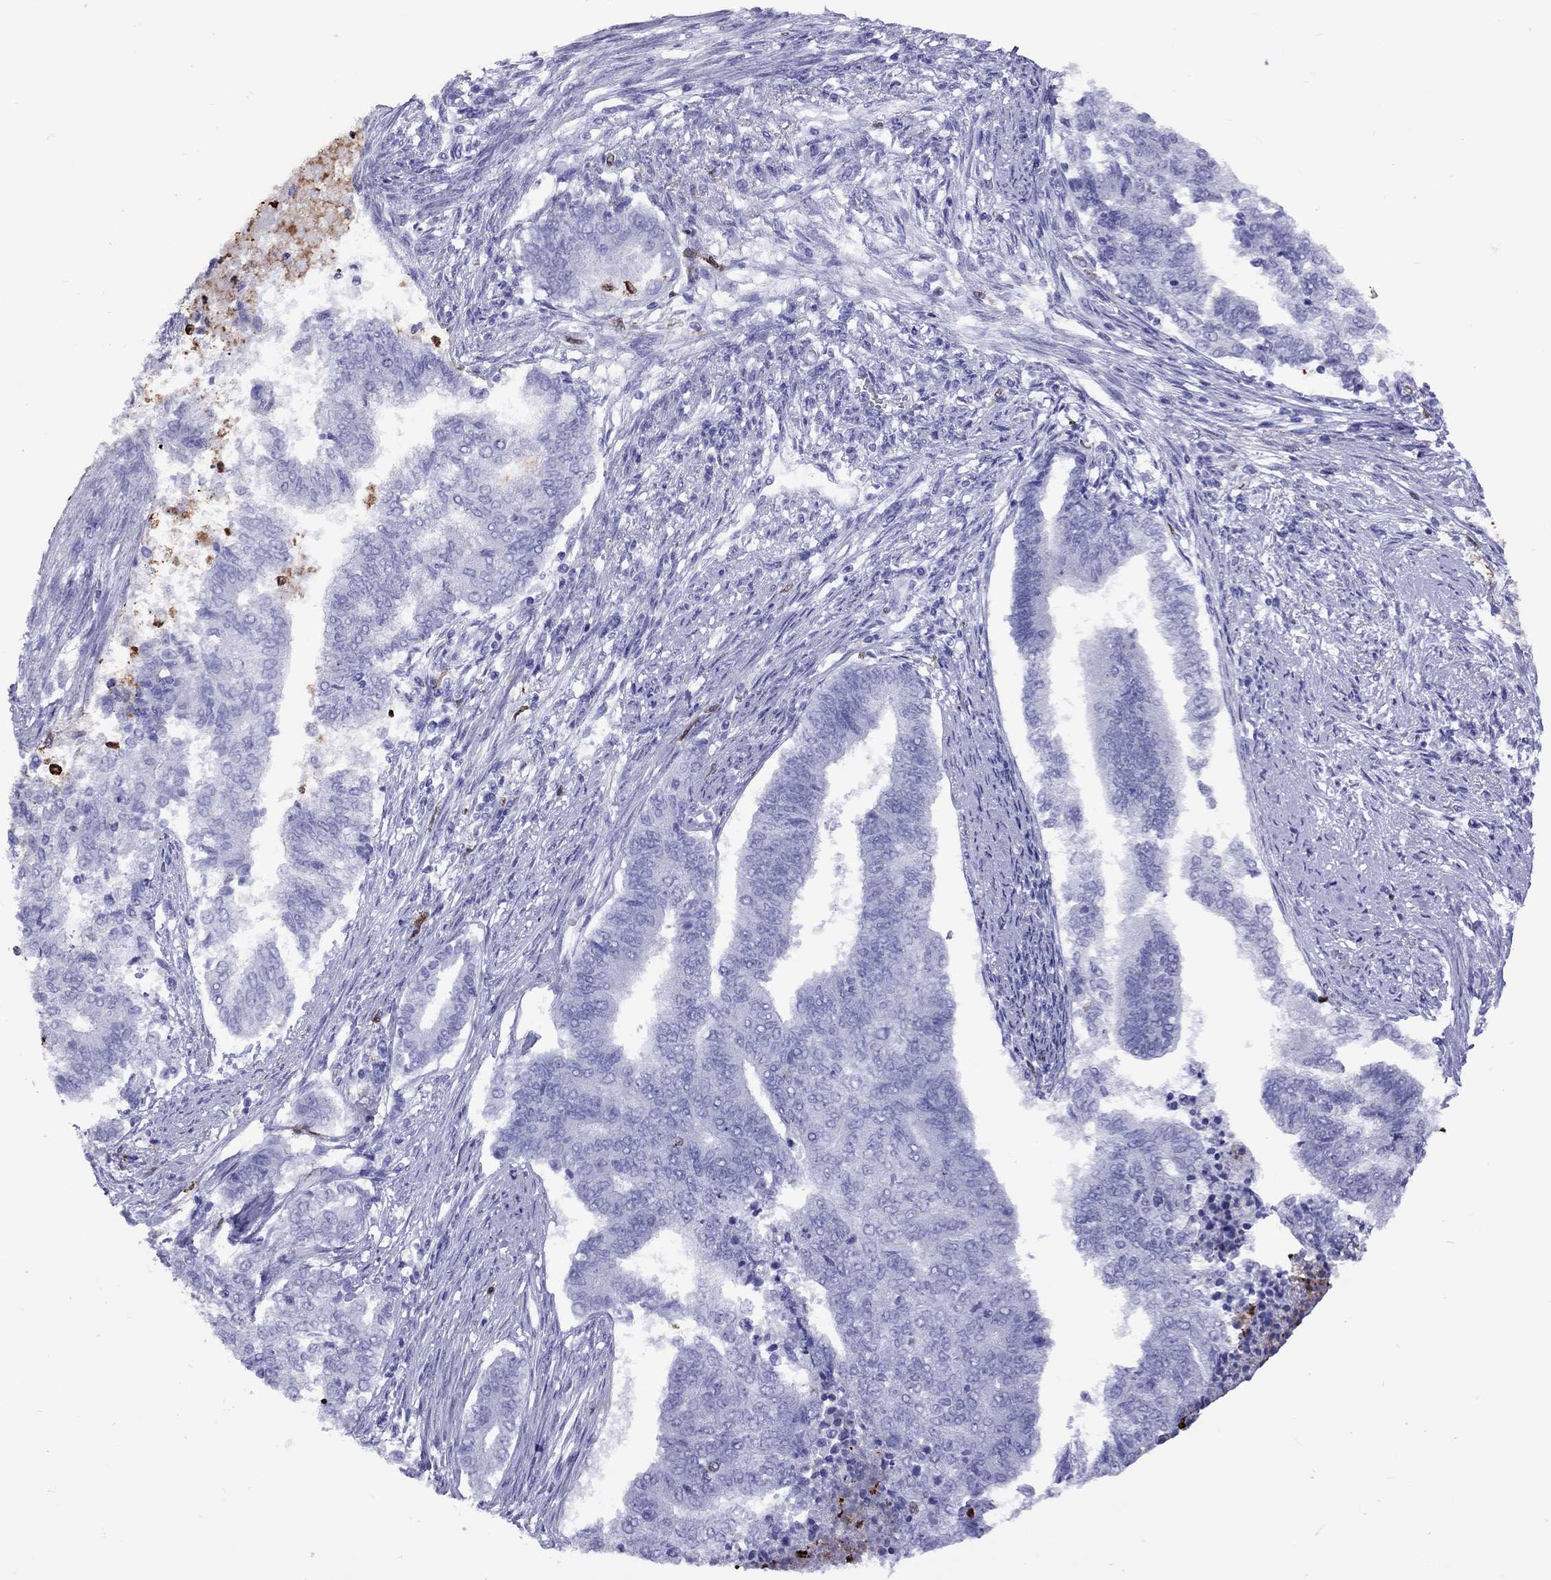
{"staining": {"intensity": "negative", "quantity": "none", "location": "none"}, "tissue": "endometrial cancer", "cell_type": "Tumor cells", "image_type": "cancer", "snomed": [{"axis": "morphology", "description": "Adenocarcinoma, NOS"}, {"axis": "topography", "description": "Endometrium"}], "caption": "High power microscopy micrograph of an immunohistochemistry image of adenocarcinoma (endometrial), revealing no significant positivity in tumor cells.", "gene": "SLAMF1", "patient": {"sex": "female", "age": 65}}